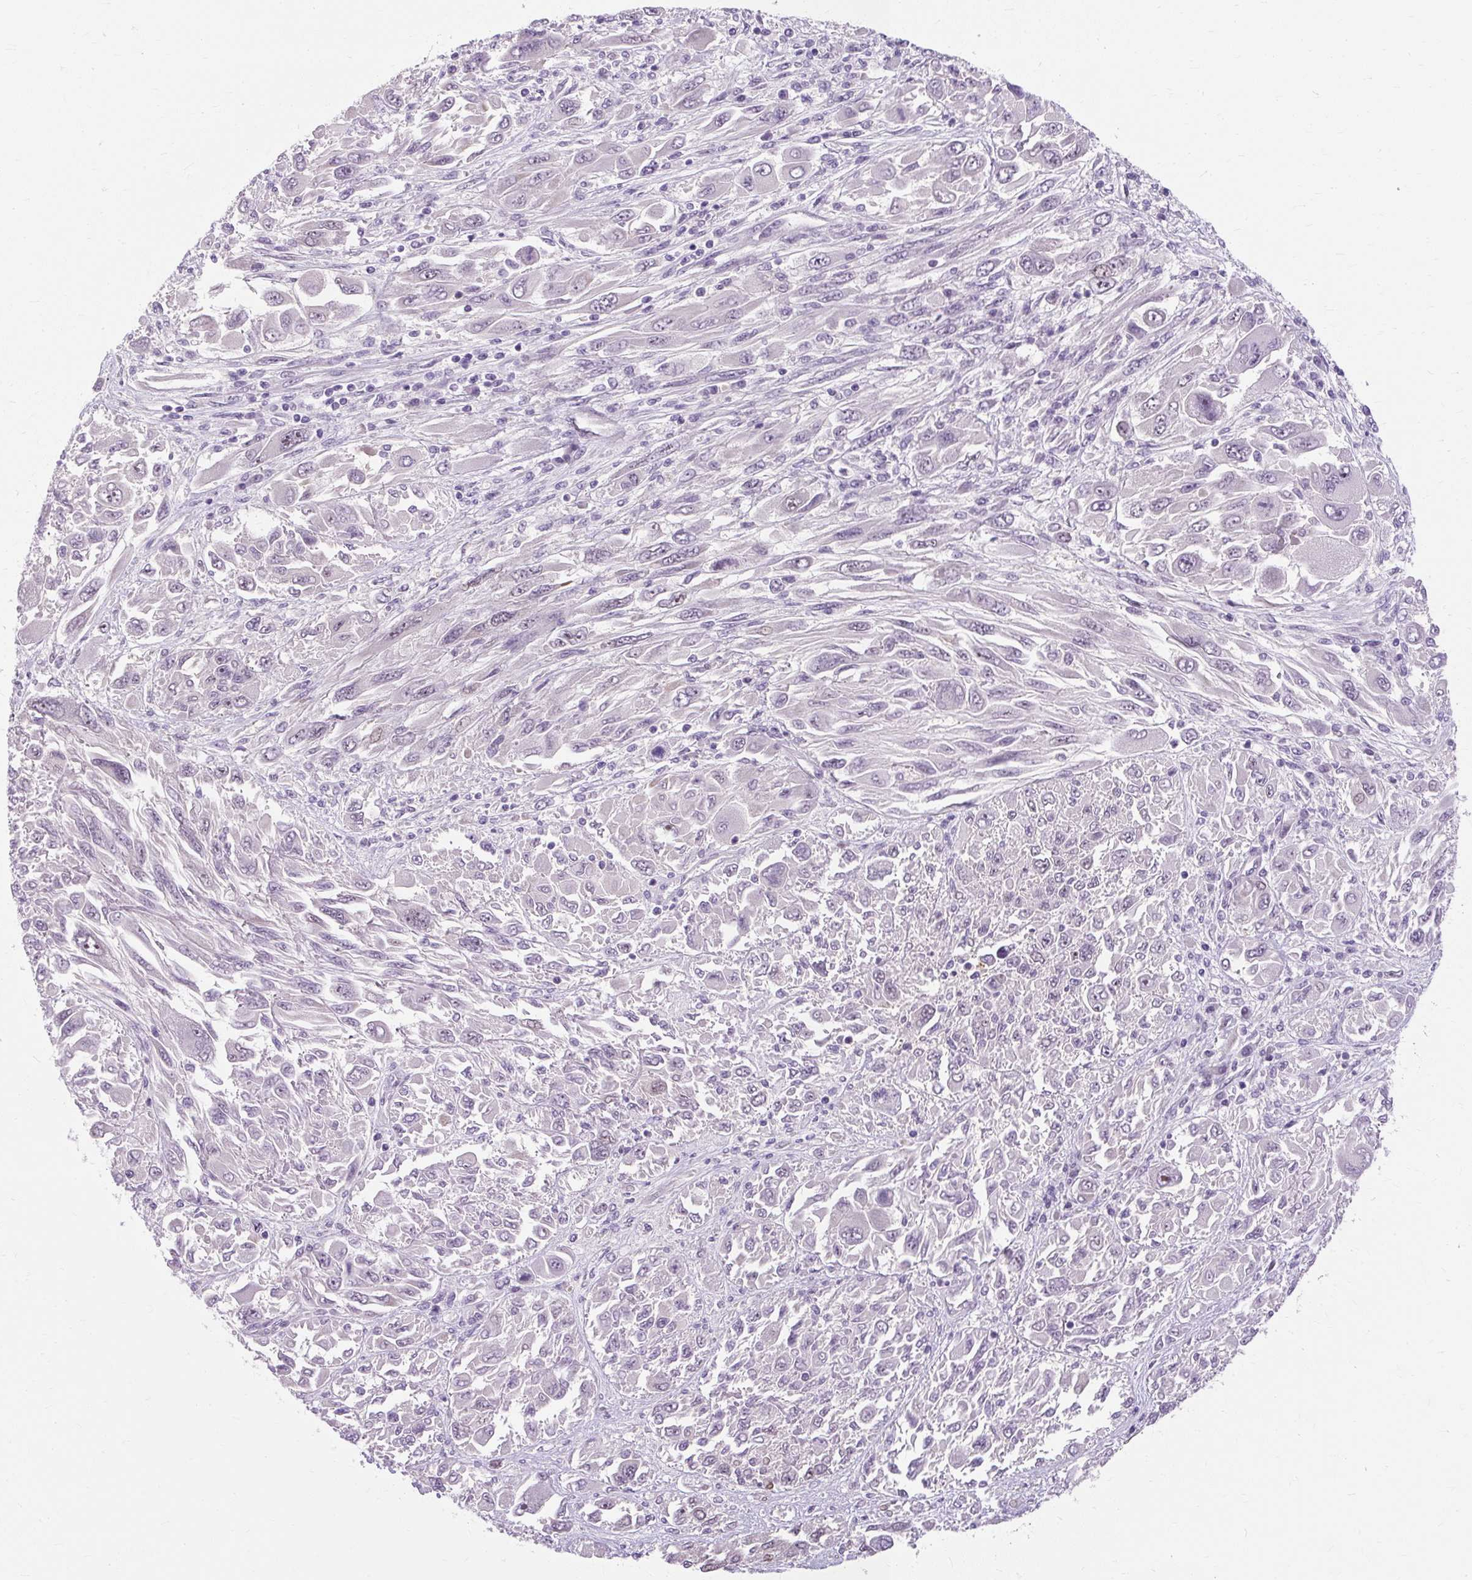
{"staining": {"intensity": "negative", "quantity": "none", "location": "none"}, "tissue": "melanoma", "cell_type": "Tumor cells", "image_type": "cancer", "snomed": [{"axis": "morphology", "description": "Malignant melanoma, NOS"}, {"axis": "topography", "description": "Skin"}], "caption": "Tumor cells are negative for protein expression in human melanoma.", "gene": "RYBP", "patient": {"sex": "female", "age": 91}}